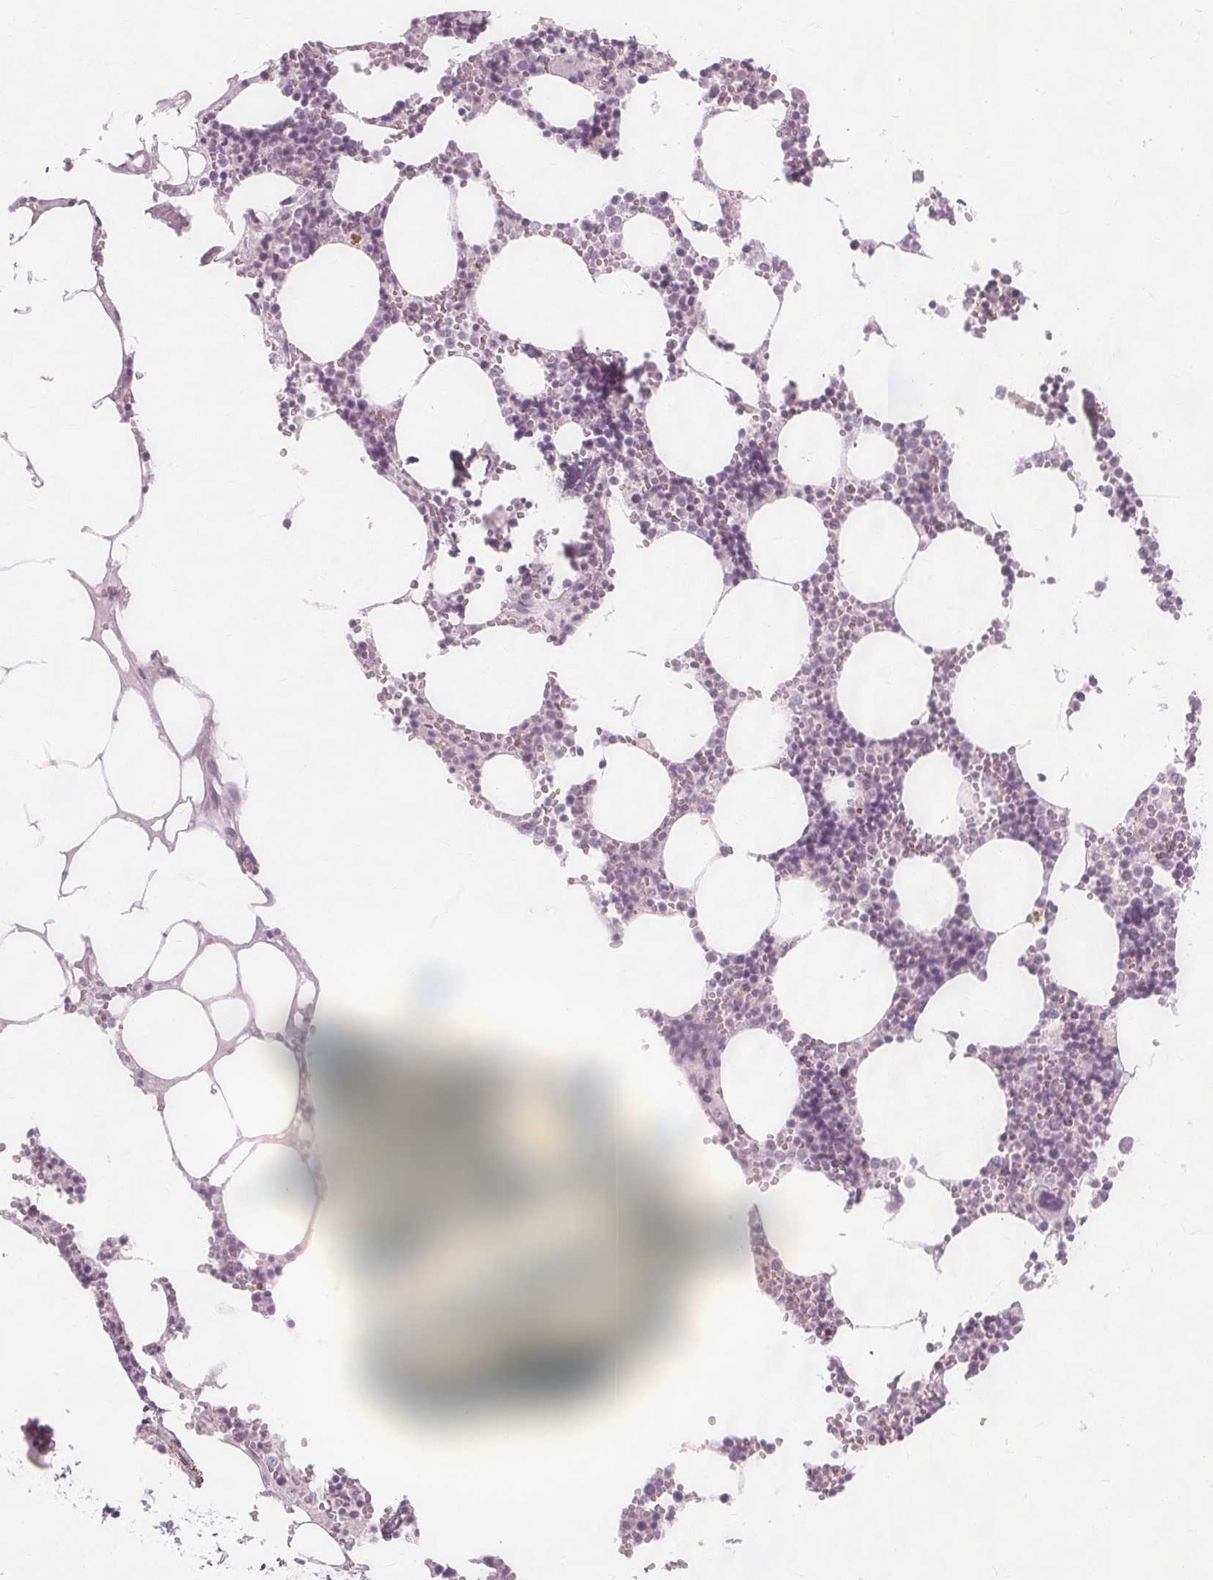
{"staining": {"intensity": "negative", "quantity": "none", "location": "none"}, "tissue": "bone marrow", "cell_type": "Hematopoietic cells", "image_type": "normal", "snomed": [{"axis": "morphology", "description": "Normal tissue, NOS"}, {"axis": "topography", "description": "Bone marrow"}], "caption": "Unremarkable bone marrow was stained to show a protein in brown. There is no significant expression in hematopoietic cells.", "gene": "TFF1", "patient": {"sex": "male", "age": 54}}